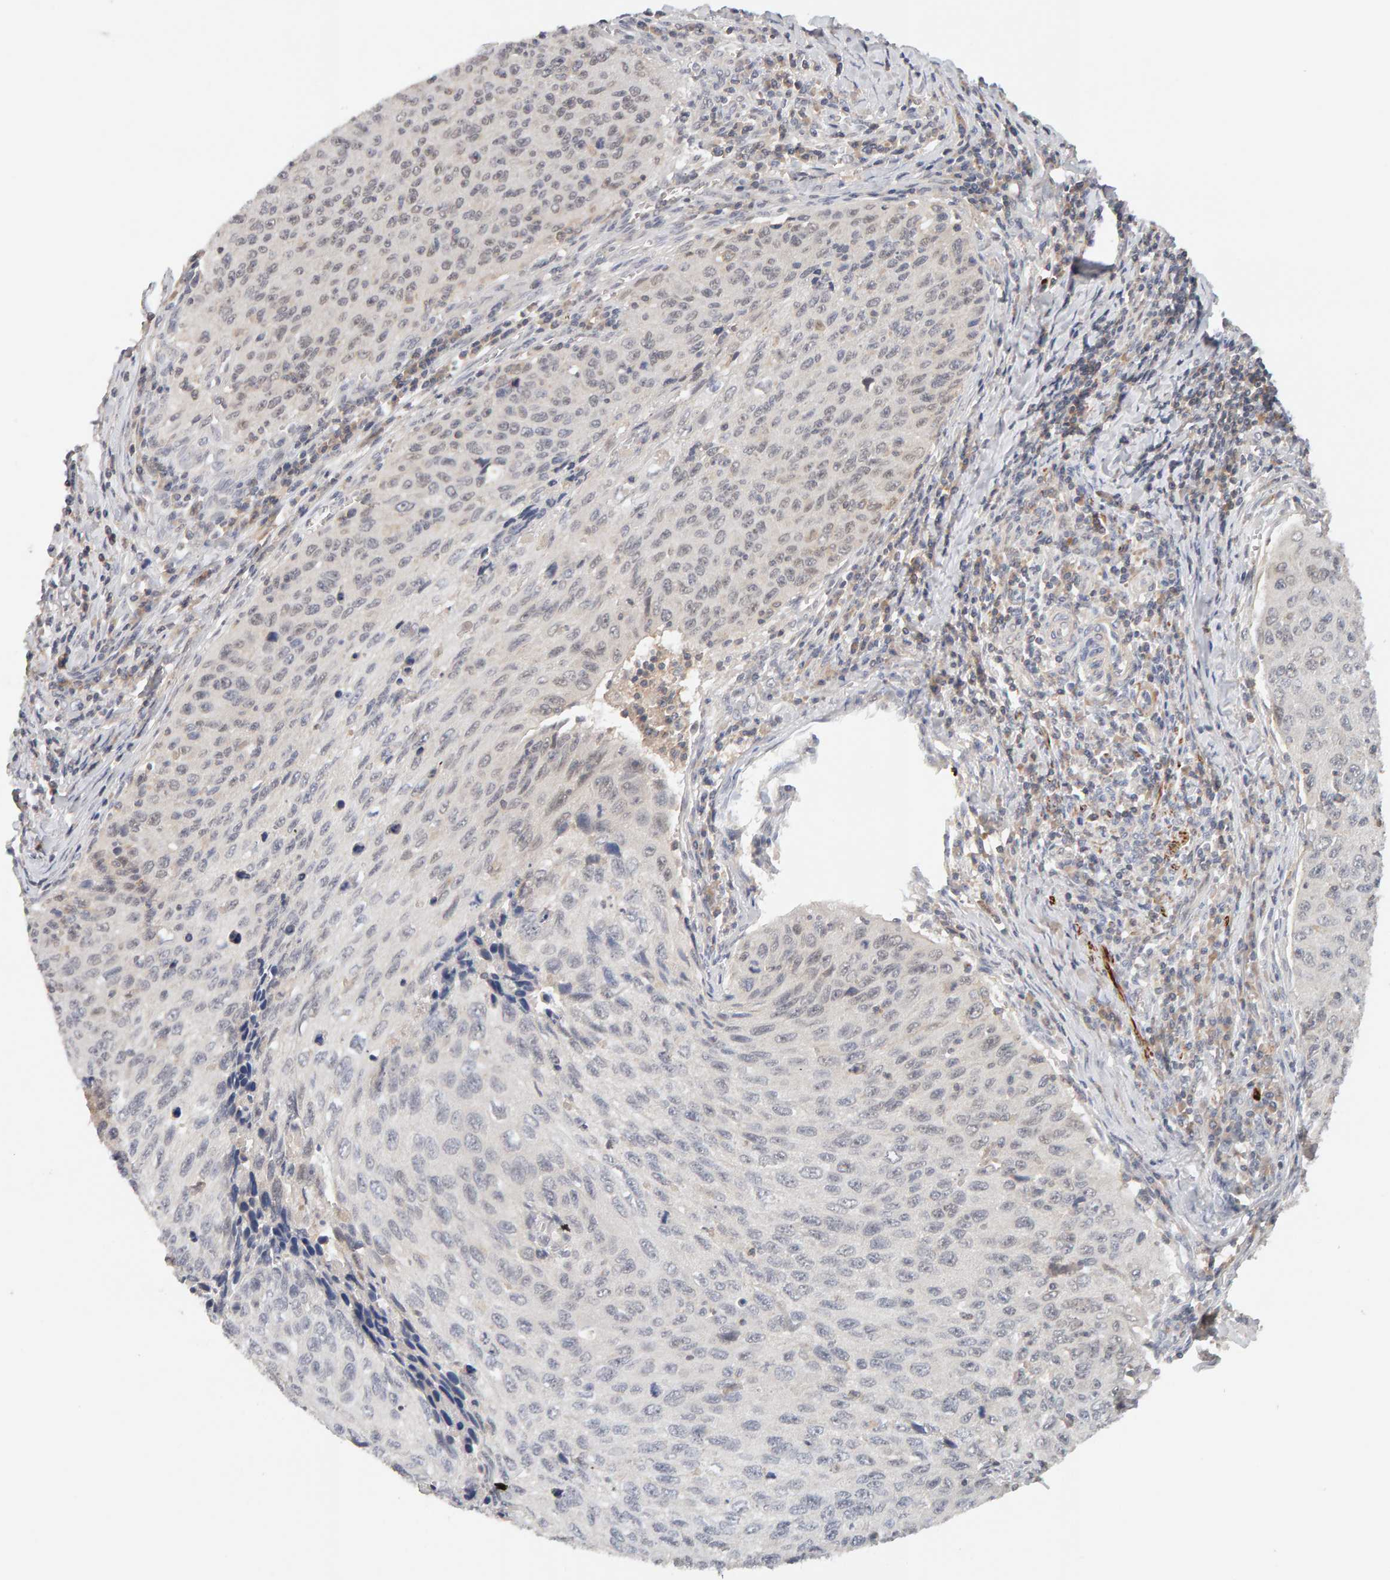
{"staining": {"intensity": "negative", "quantity": "none", "location": "none"}, "tissue": "cervical cancer", "cell_type": "Tumor cells", "image_type": "cancer", "snomed": [{"axis": "morphology", "description": "Squamous cell carcinoma, NOS"}, {"axis": "topography", "description": "Cervix"}], "caption": "High power microscopy image of an immunohistochemistry (IHC) histopathology image of squamous cell carcinoma (cervical), revealing no significant expression in tumor cells.", "gene": "NUDCD1", "patient": {"sex": "female", "age": 53}}